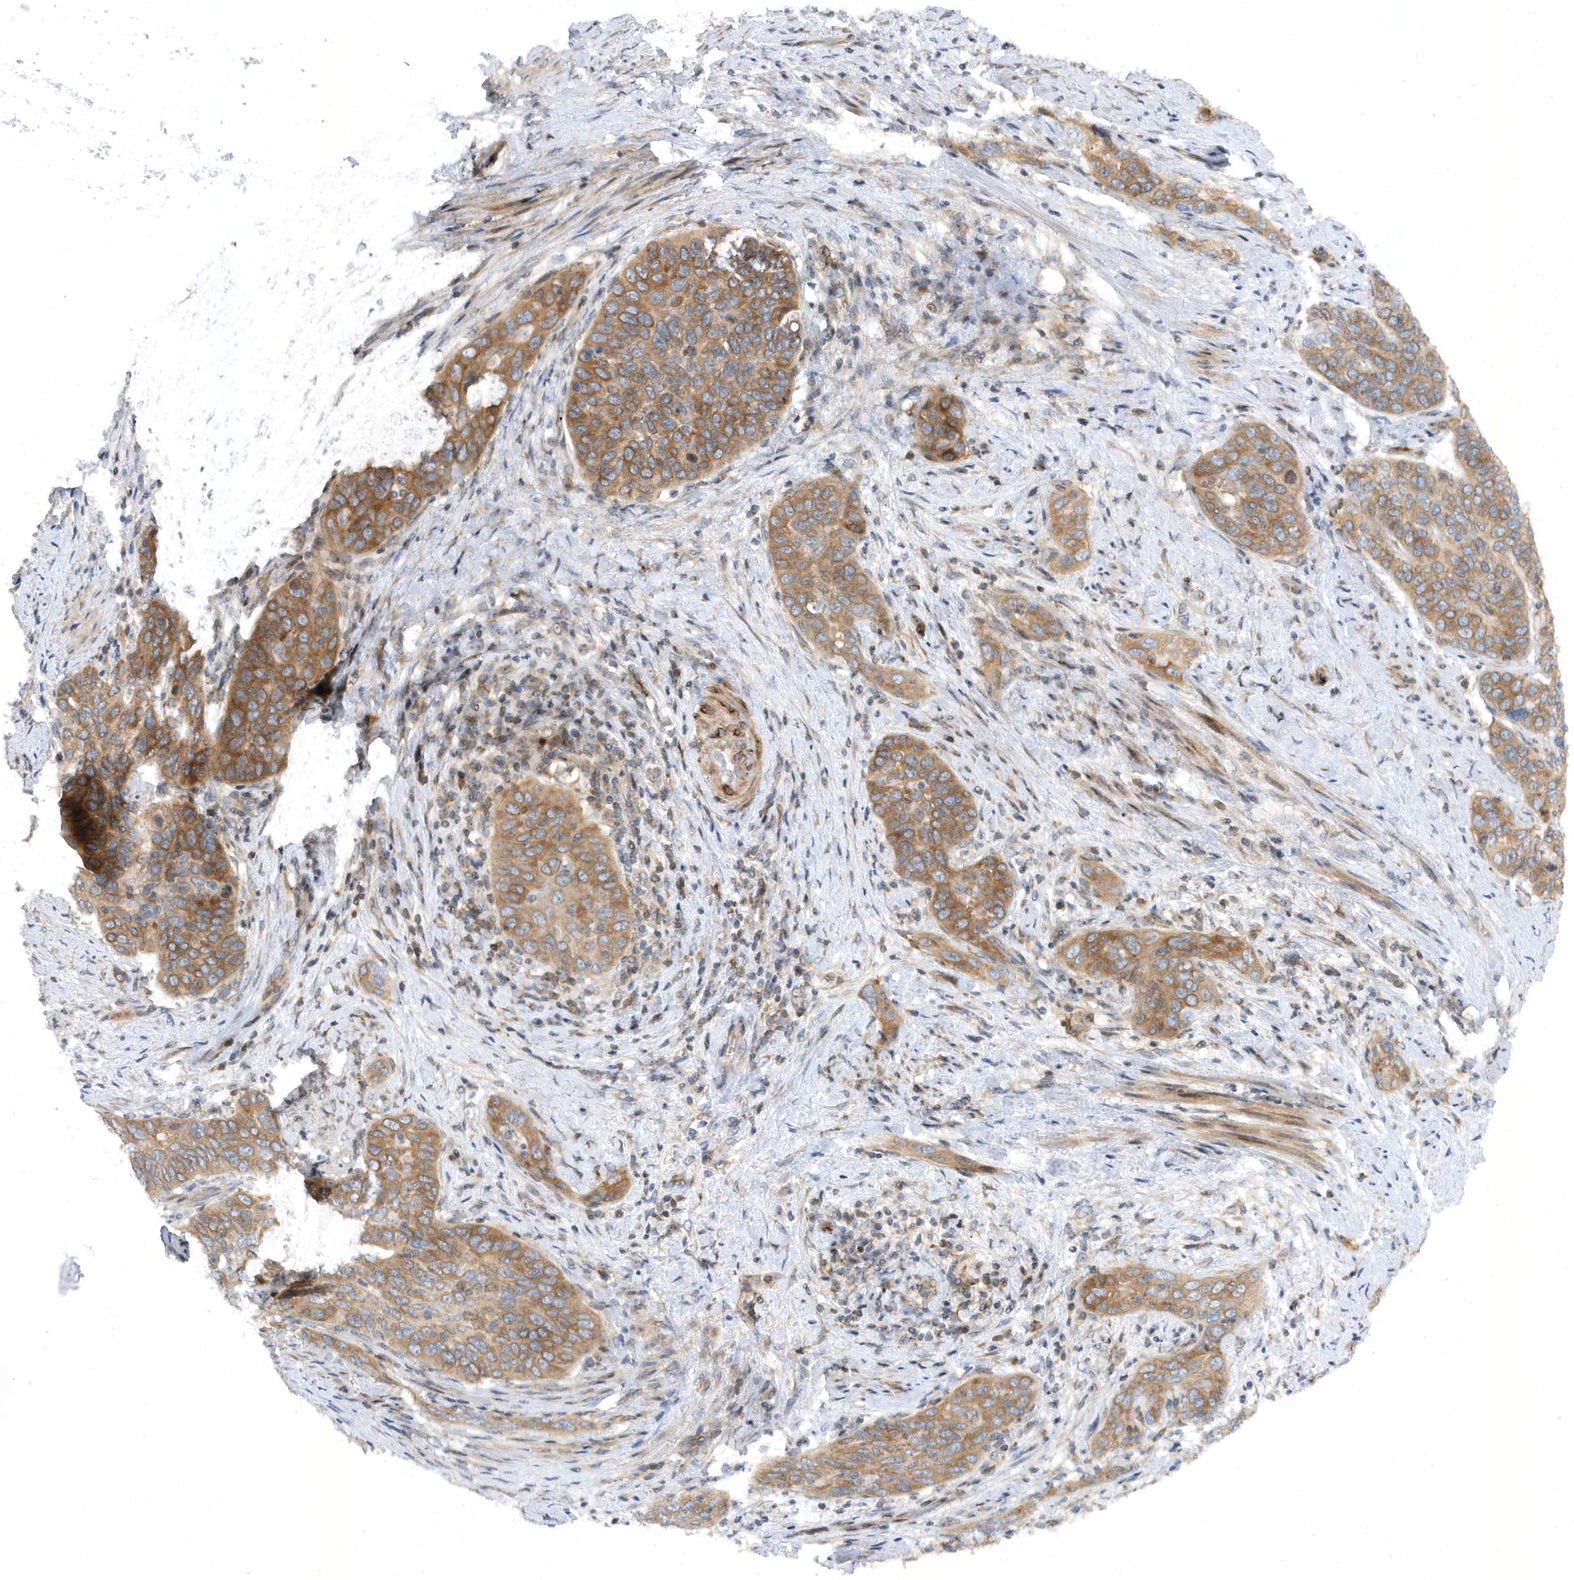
{"staining": {"intensity": "moderate", "quantity": ">75%", "location": "cytoplasmic/membranous"}, "tissue": "cervical cancer", "cell_type": "Tumor cells", "image_type": "cancer", "snomed": [{"axis": "morphology", "description": "Squamous cell carcinoma, NOS"}, {"axis": "topography", "description": "Cervix"}], "caption": "Human cervical squamous cell carcinoma stained with a brown dye shows moderate cytoplasmic/membranous positive staining in approximately >75% of tumor cells.", "gene": "MAP7D3", "patient": {"sex": "female", "age": 60}}